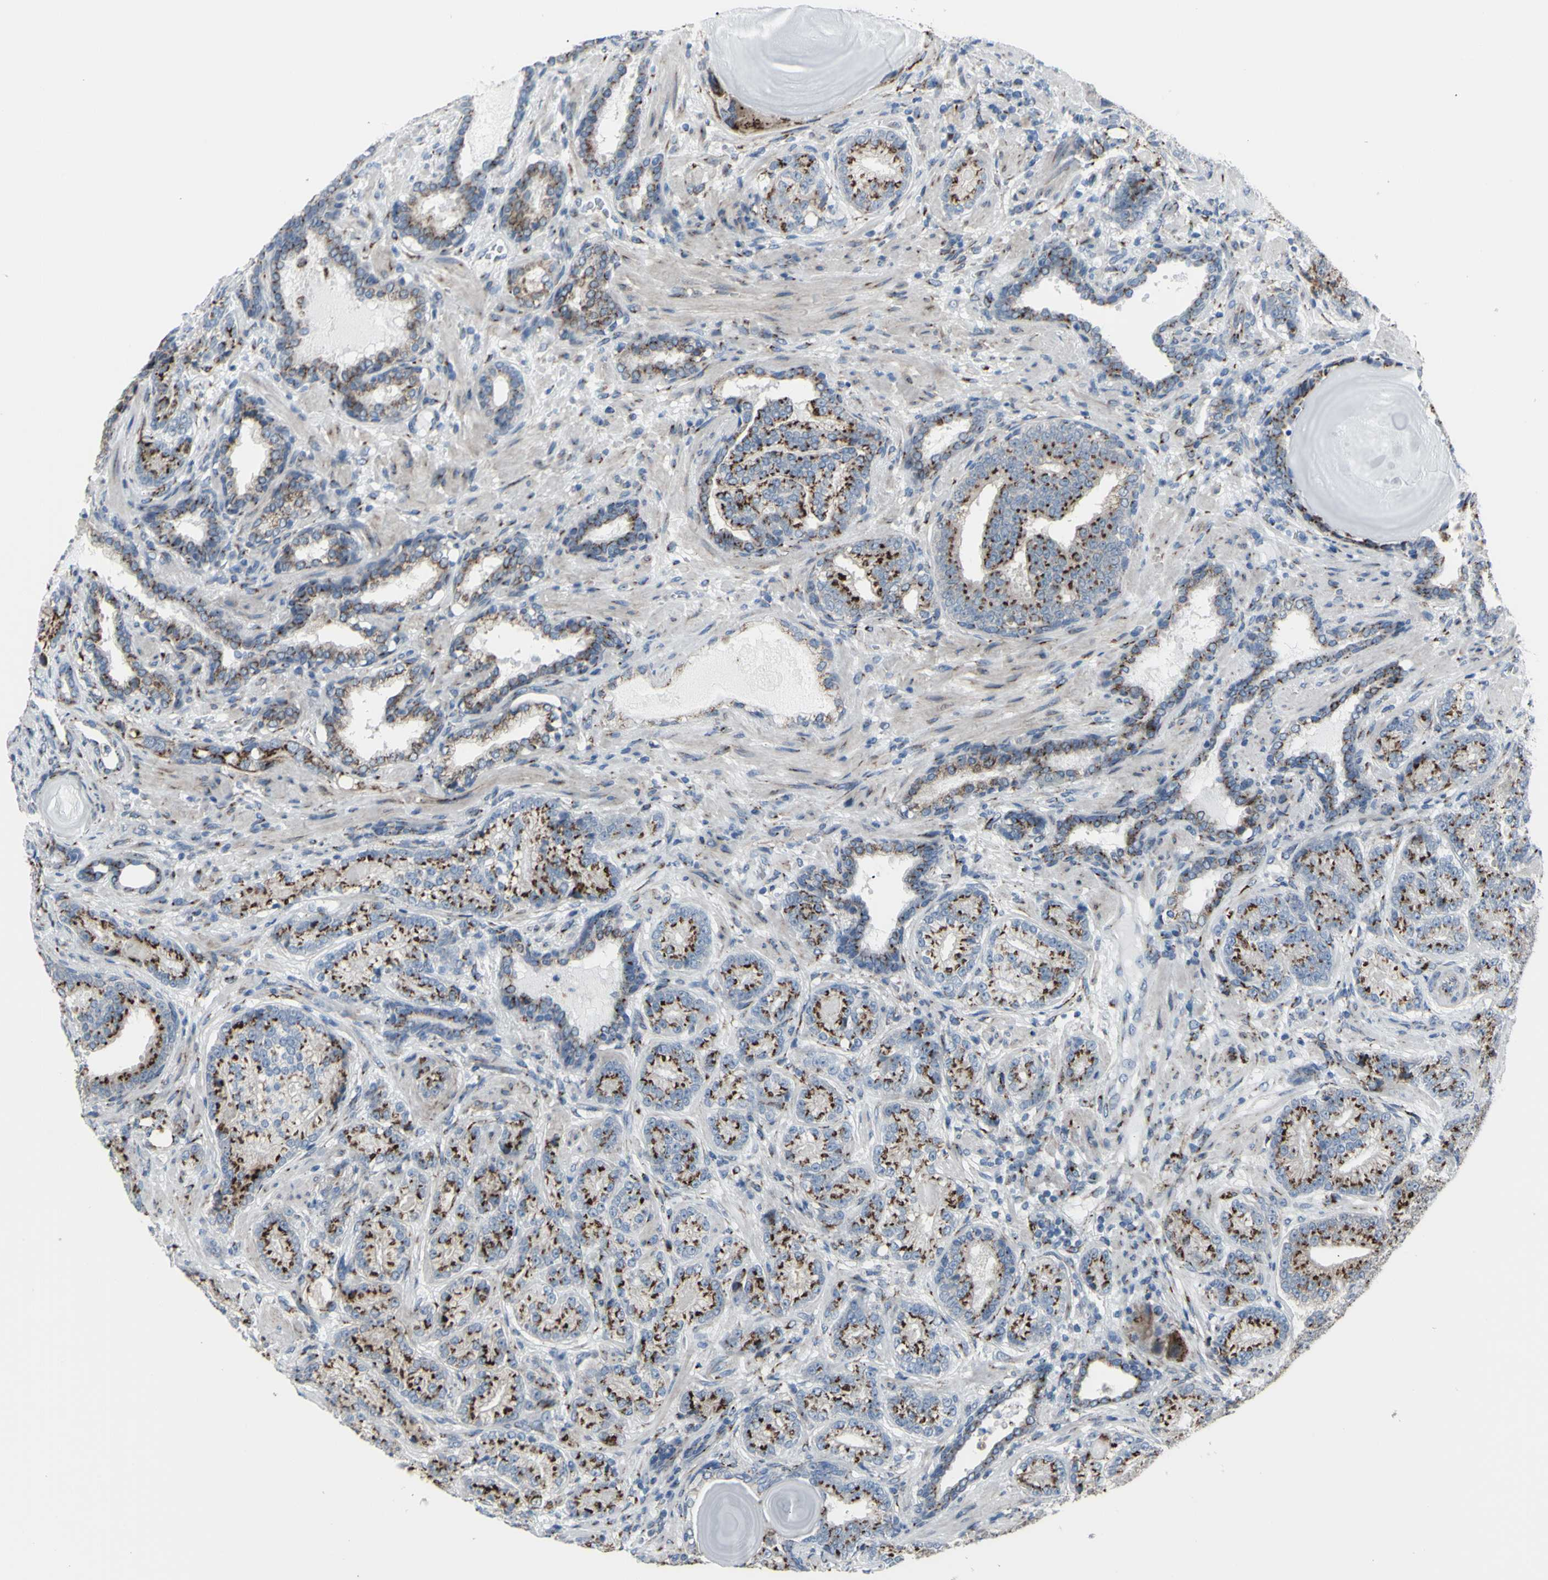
{"staining": {"intensity": "strong", "quantity": "25%-75%", "location": "cytoplasmic/membranous"}, "tissue": "prostate cancer", "cell_type": "Tumor cells", "image_type": "cancer", "snomed": [{"axis": "morphology", "description": "Adenocarcinoma, High grade"}, {"axis": "topography", "description": "Prostate"}], "caption": "The histopathology image displays a brown stain indicating the presence of a protein in the cytoplasmic/membranous of tumor cells in prostate high-grade adenocarcinoma.", "gene": "GLG1", "patient": {"sex": "male", "age": 61}}